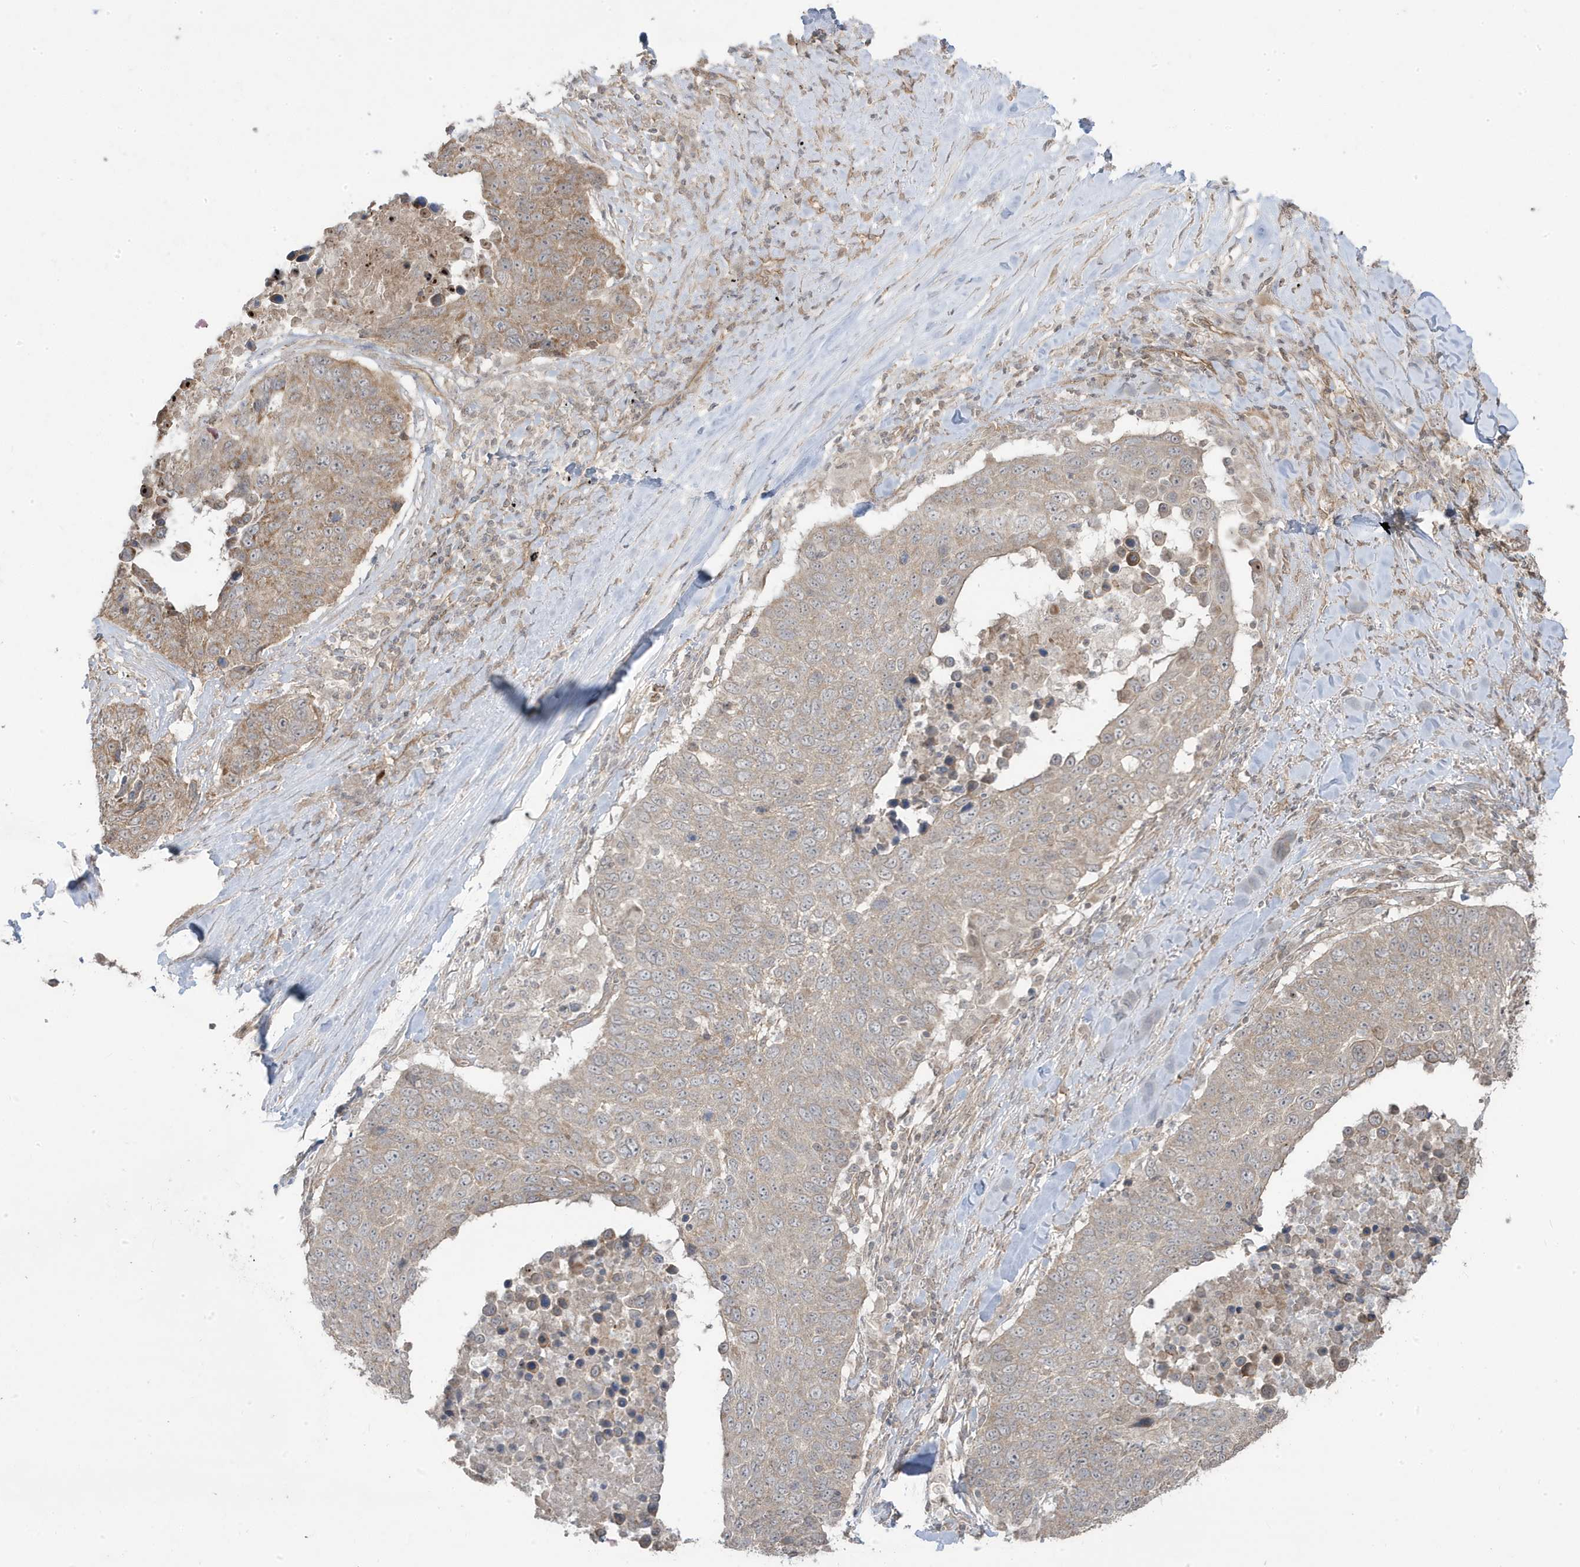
{"staining": {"intensity": "moderate", "quantity": "25%-75%", "location": "cytoplasmic/membranous"}, "tissue": "lung cancer", "cell_type": "Tumor cells", "image_type": "cancer", "snomed": [{"axis": "morphology", "description": "Squamous cell carcinoma, NOS"}, {"axis": "topography", "description": "Lung"}], "caption": "A brown stain labels moderate cytoplasmic/membranous positivity of a protein in squamous cell carcinoma (lung) tumor cells.", "gene": "DNAJC12", "patient": {"sex": "male", "age": 66}}